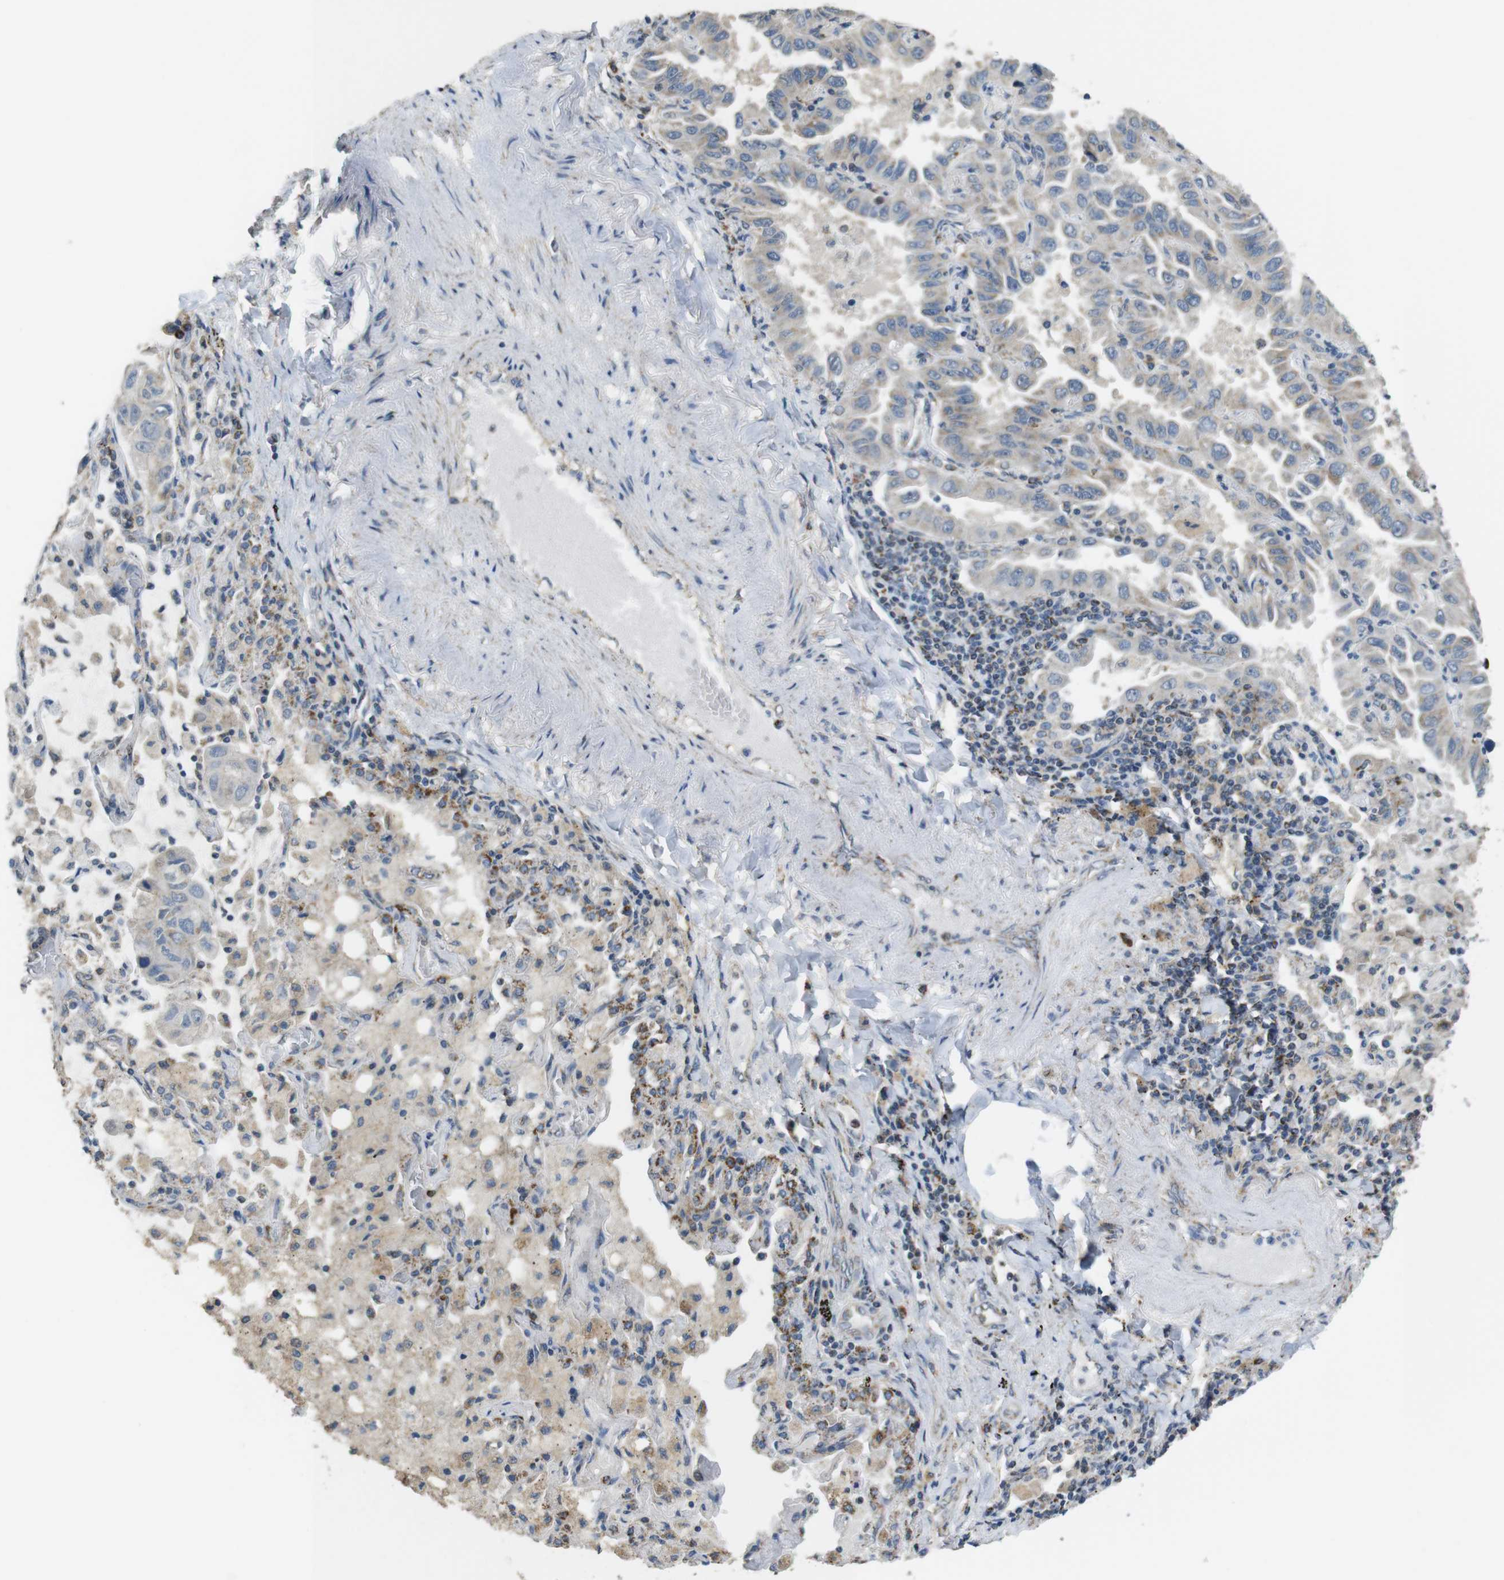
{"staining": {"intensity": "weak", "quantity": "<25%", "location": "cytoplasmic/membranous"}, "tissue": "lung cancer", "cell_type": "Tumor cells", "image_type": "cancer", "snomed": [{"axis": "morphology", "description": "Adenocarcinoma, NOS"}, {"axis": "topography", "description": "Lung"}], "caption": "Immunohistochemistry of lung cancer displays no expression in tumor cells.", "gene": "CALHM2", "patient": {"sex": "male", "age": 64}}